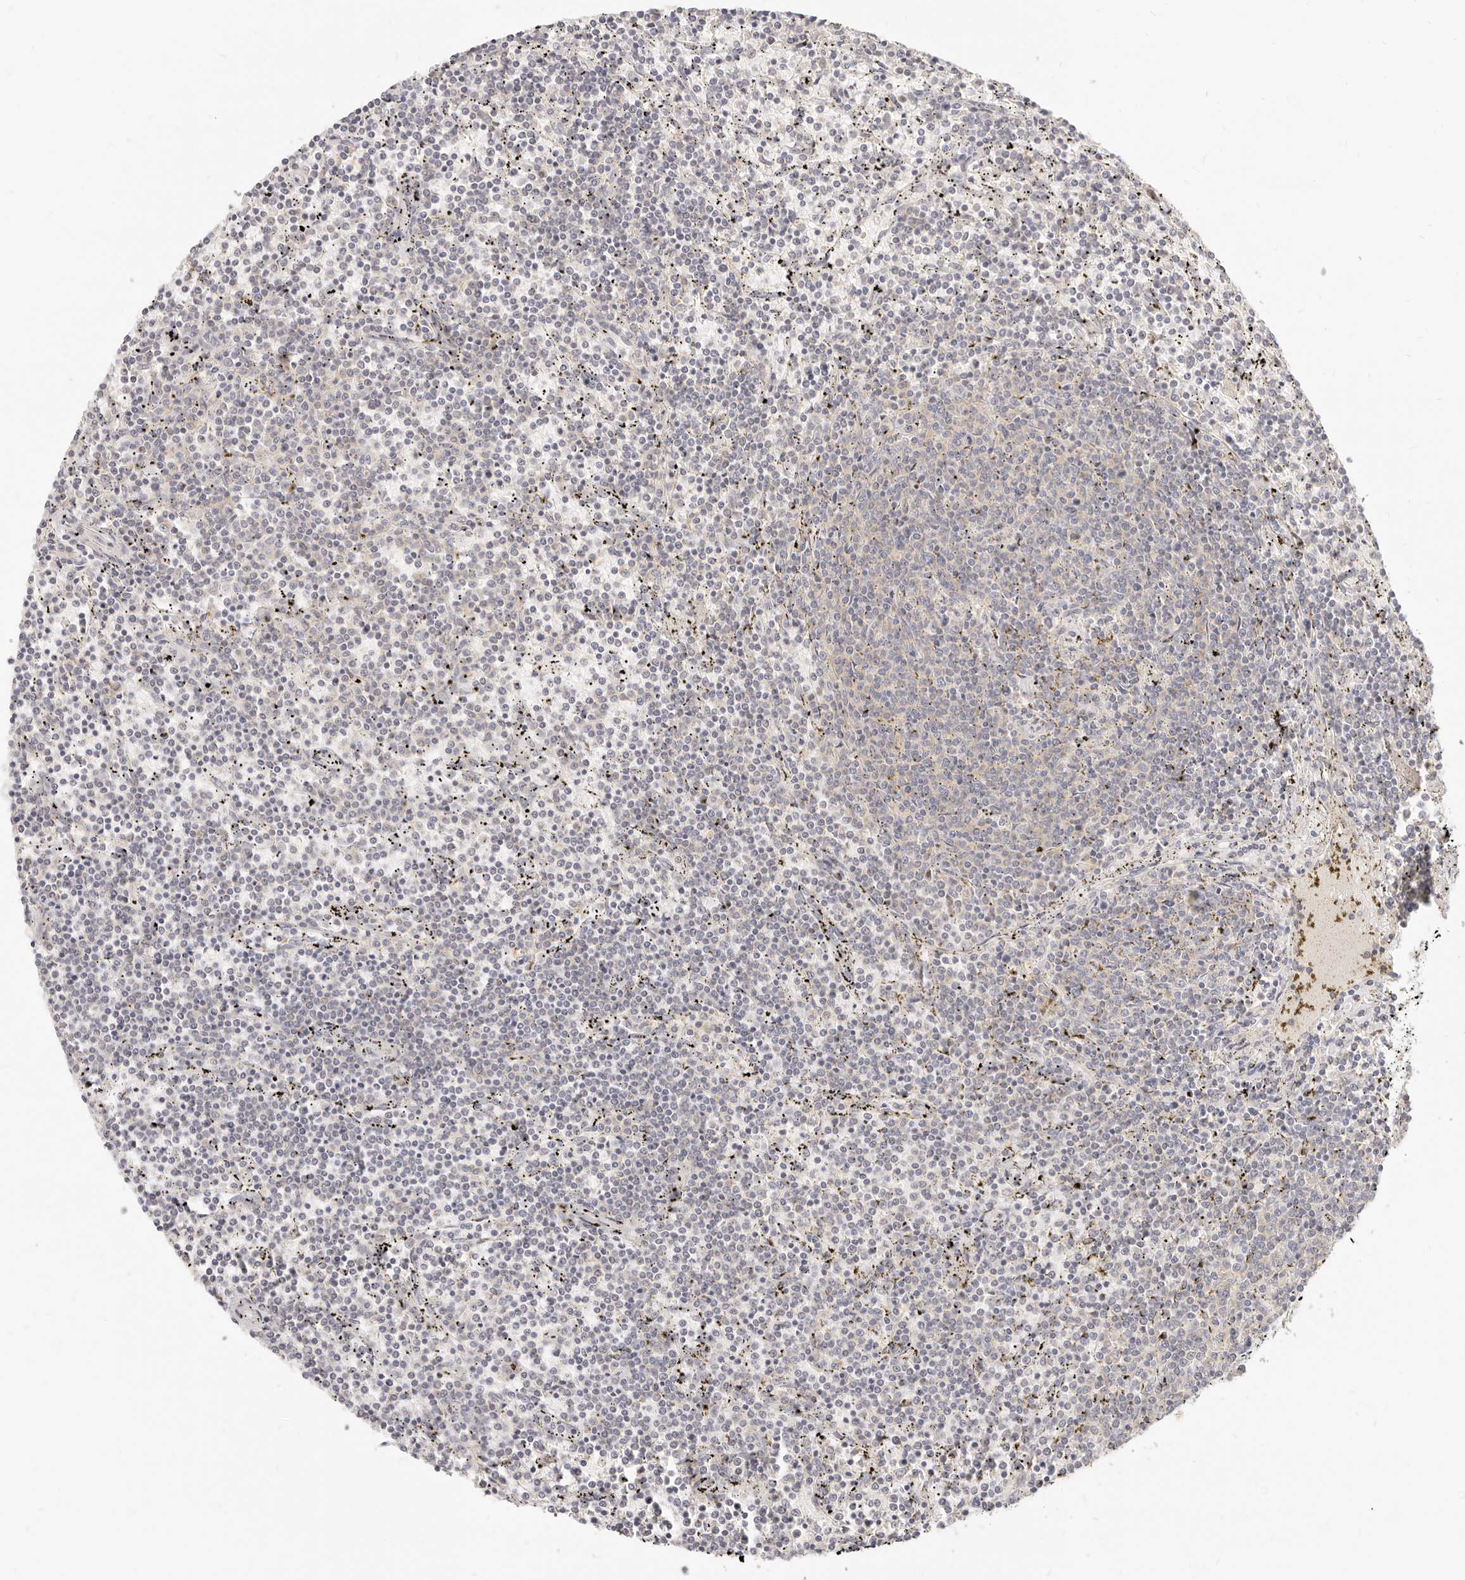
{"staining": {"intensity": "negative", "quantity": "none", "location": "none"}, "tissue": "lymphoma", "cell_type": "Tumor cells", "image_type": "cancer", "snomed": [{"axis": "morphology", "description": "Malignant lymphoma, non-Hodgkin's type, Low grade"}, {"axis": "topography", "description": "Spleen"}], "caption": "Image shows no protein positivity in tumor cells of low-grade malignant lymphoma, non-Hodgkin's type tissue.", "gene": "LTB4R2", "patient": {"sex": "female", "age": 50}}